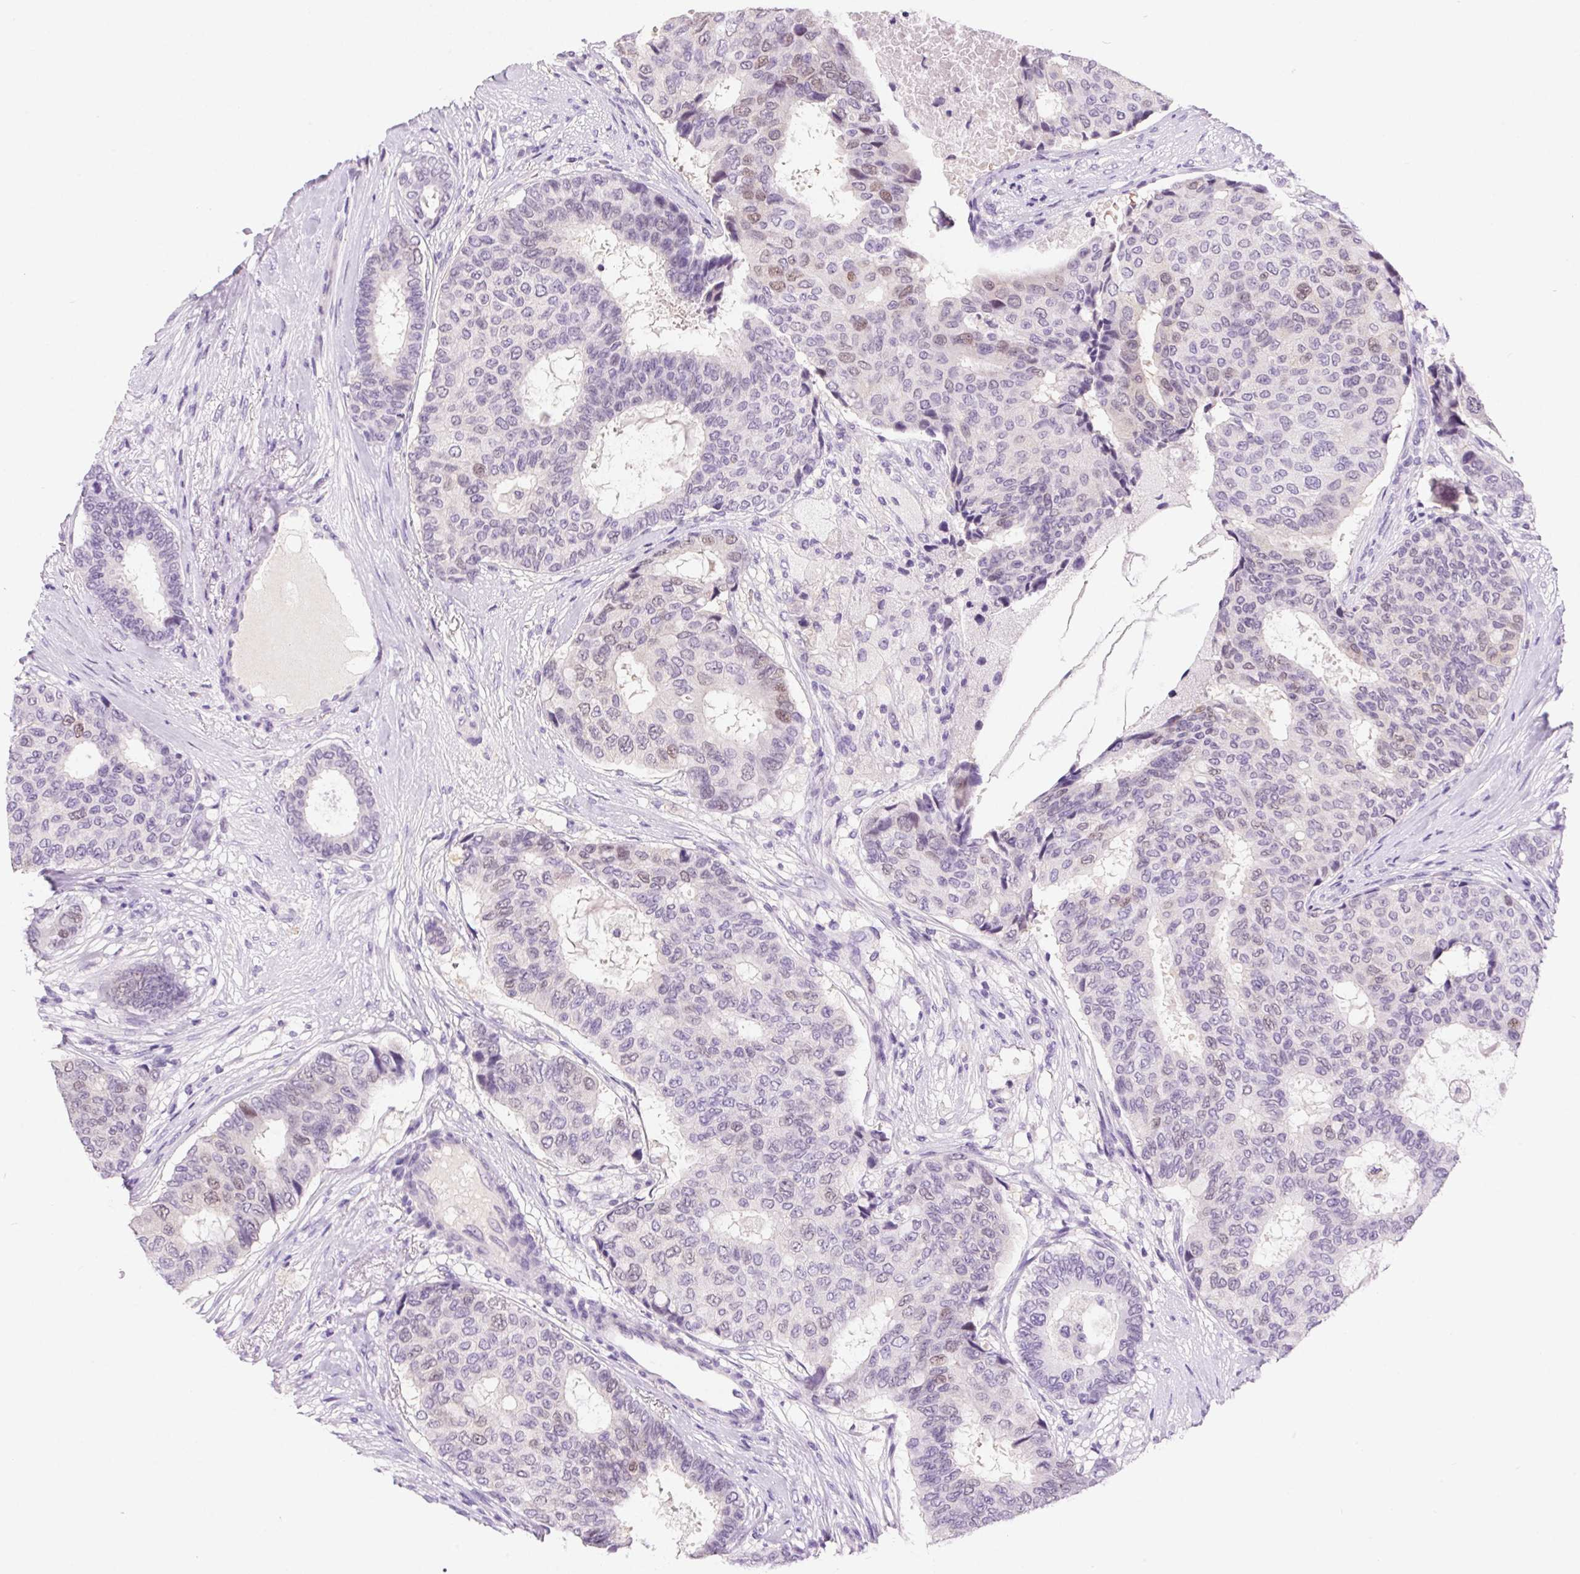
{"staining": {"intensity": "negative", "quantity": "none", "location": "none"}, "tissue": "breast cancer", "cell_type": "Tumor cells", "image_type": "cancer", "snomed": [{"axis": "morphology", "description": "Duct carcinoma"}, {"axis": "topography", "description": "Breast"}], "caption": "A high-resolution micrograph shows immunohistochemistry staining of breast cancer (invasive ductal carcinoma), which shows no significant staining in tumor cells.", "gene": "SSTR4", "patient": {"sex": "female", "age": 75}}